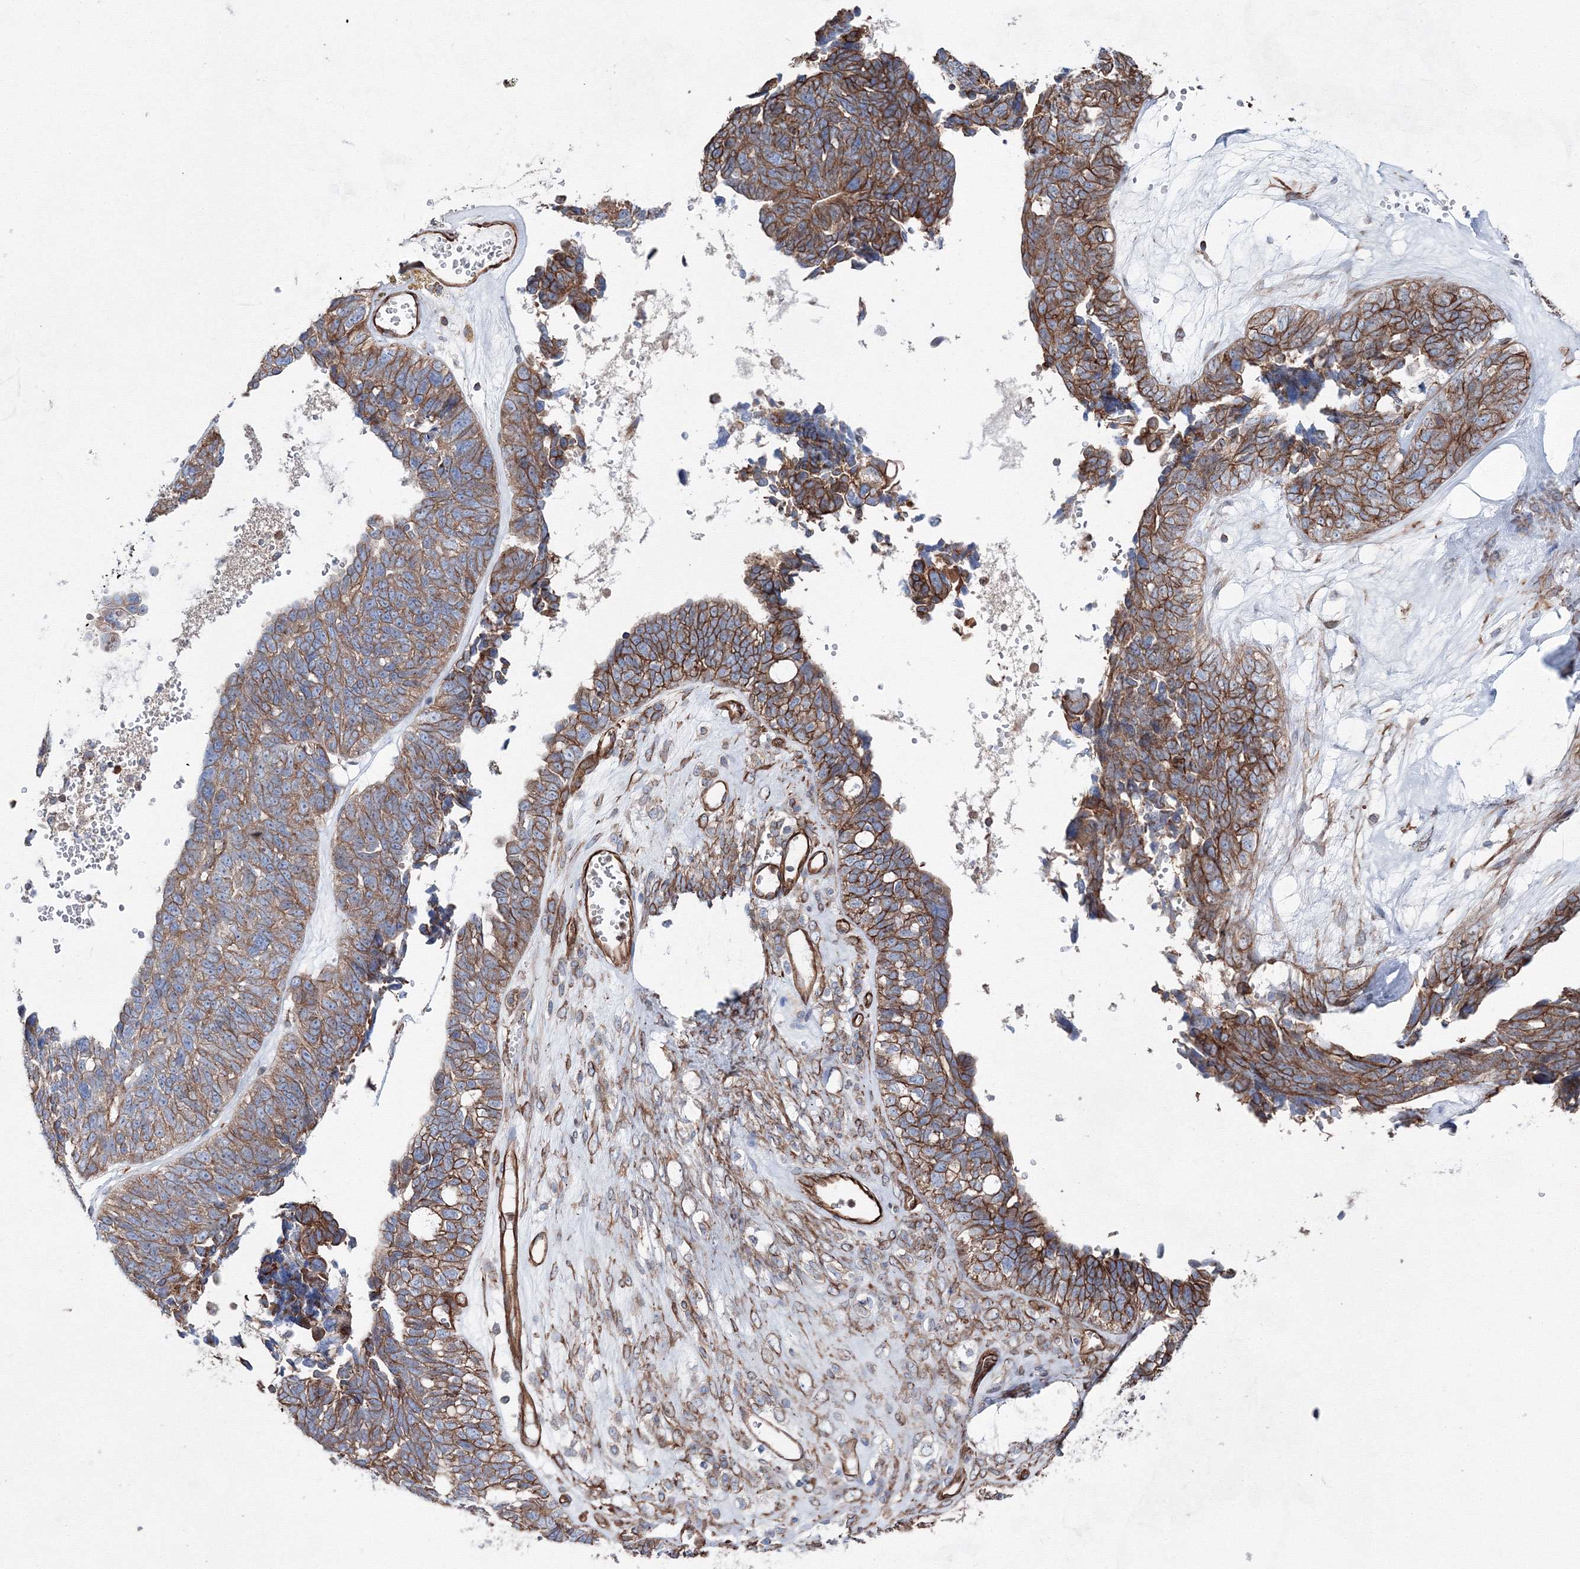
{"staining": {"intensity": "moderate", "quantity": ">75%", "location": "cytoplasmic/membranous"}, "tissue": "ovarian cancer", "cell_type": "Tumor cells", "image_type": "cancer", "snomed": [{"axis": "morphology", "description": "Cystadenocarcinoma, serous, NOS"}, {"axis": "topography", "description": "Ovary"}], "caption": "Tumor cells show medium levels of moderate cytoplasmic/membranous positivity in approximately >75% of cells in human ovarian cancer.", "gene": "ANKRD37", "patient": {"sex": "female", "age": 79}}